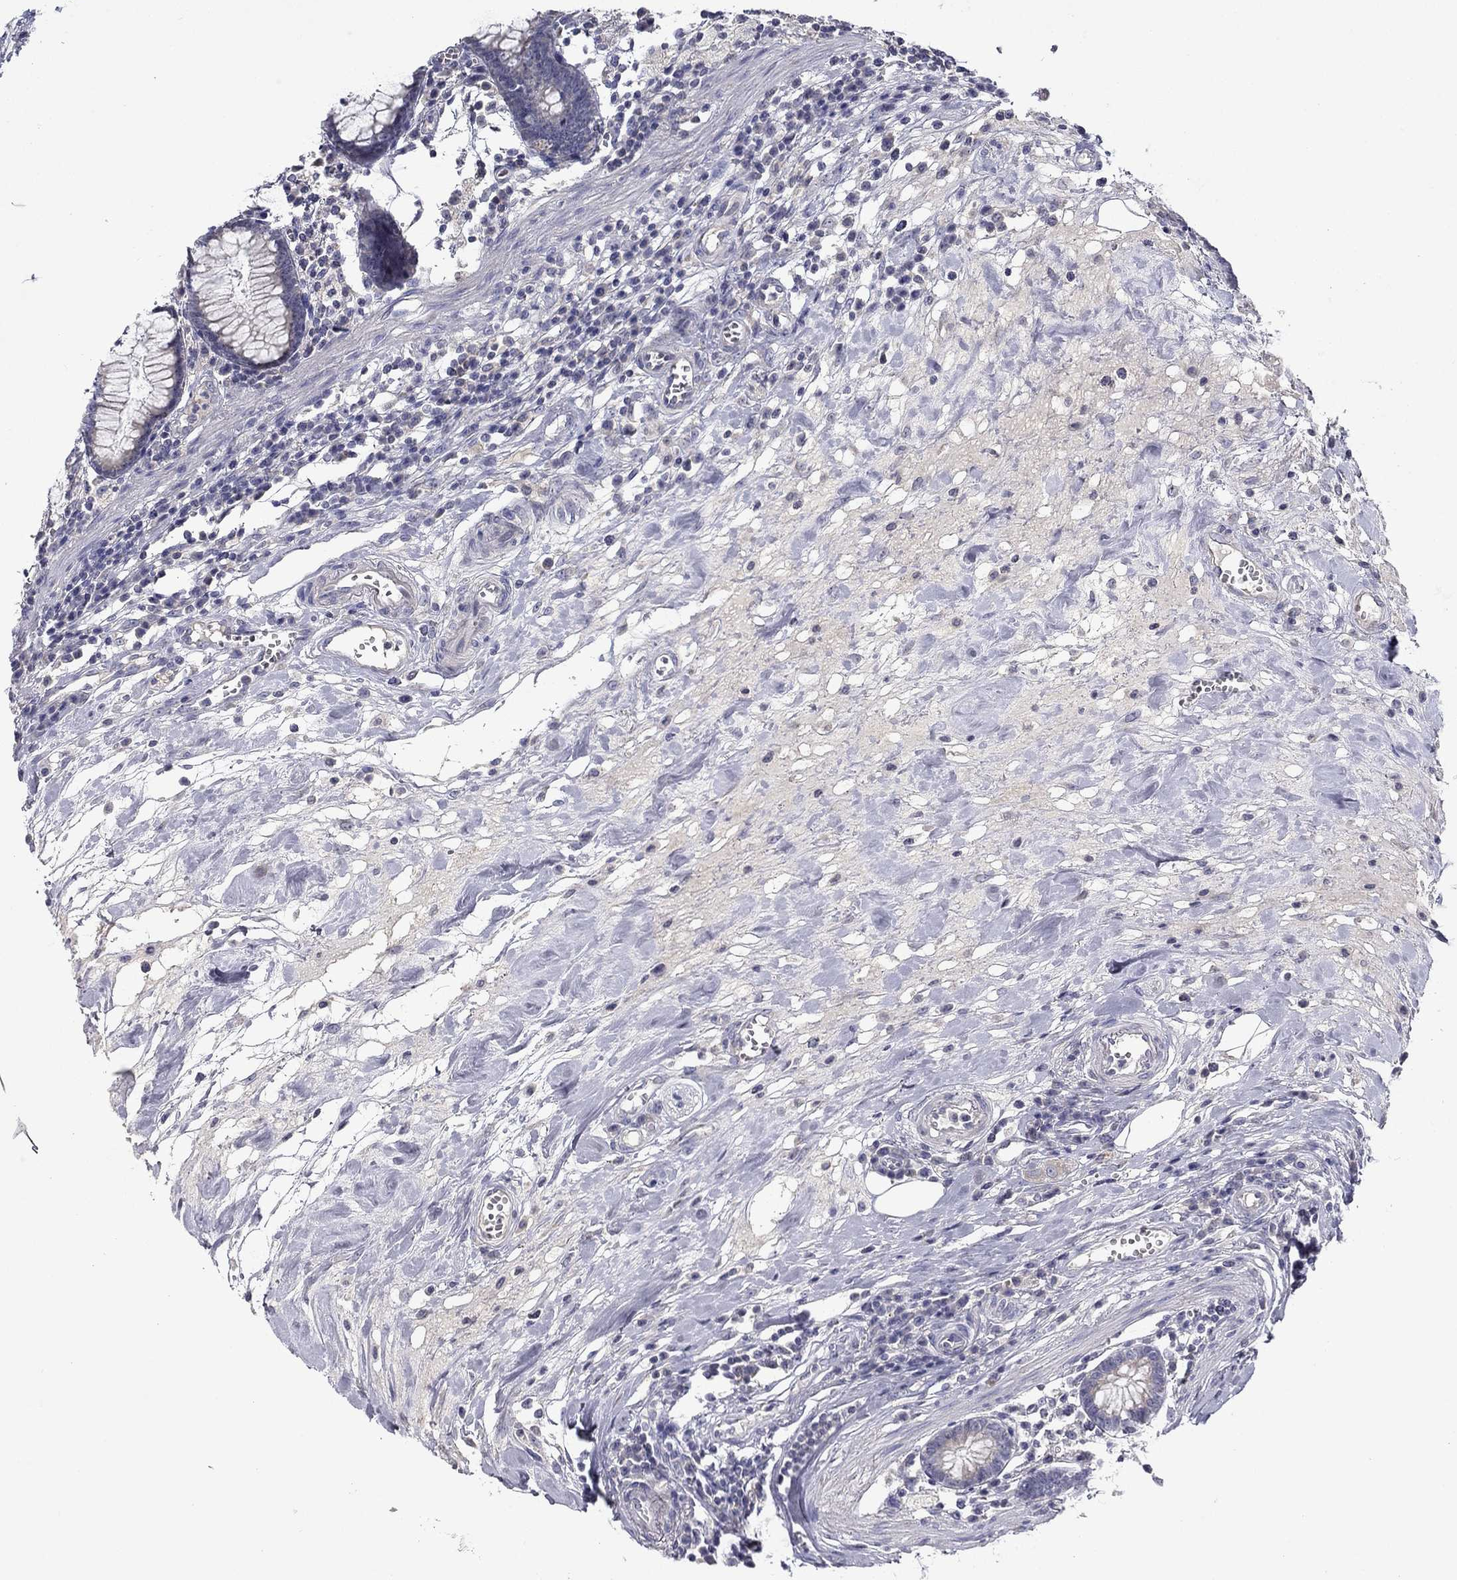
{"staining": {"intensity": "negative", "quantity": "none", "location": "none"}, "tissue": "colon", "cell_type": "Endothelial cells", "image_type": "normal", "snomed": [{"axis": "morphology", "description": "Normal tissue, NOS"}, {"axis": "topography", "description": "Colon"}], "caption": "Human colon stained for a protein using IHC reveals no staining in endothelial cells.", "gene": "SPATA7", "patient": {"sex": "male", "age": 65}}